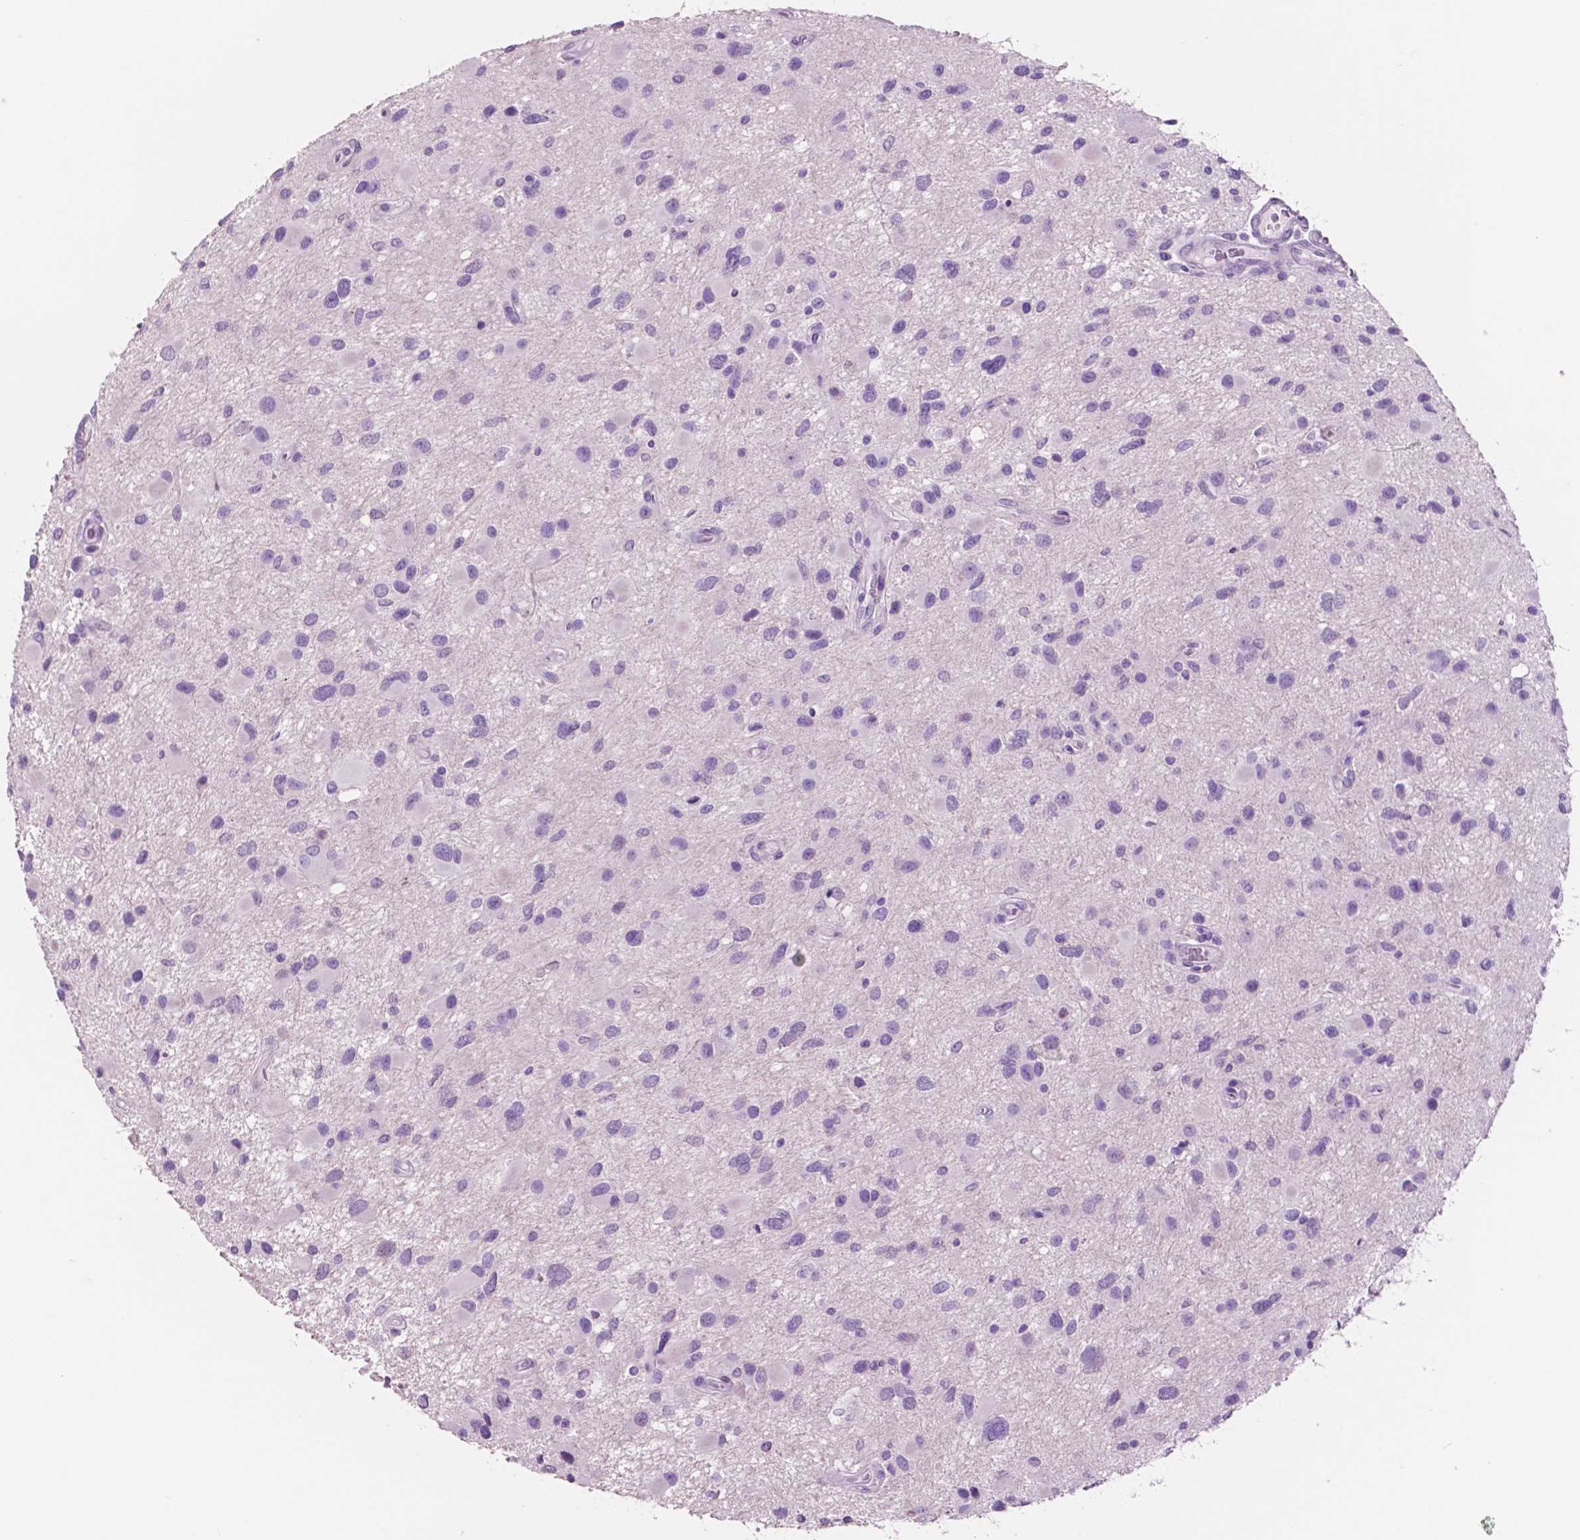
{"staining": {"intensity": "negative", "quantity": "none", "location": "none"}, "tissue": "glioma", "cell_type": "Tumor cells", "image_type": "cancer", "snomed": [{"axis": "morphology", "description": "Glioma, malignant, Low grade"}, {"axis": "topography", "description": "Brain"}], "caption": "Tumor cells are negative for protein expression in human low-grade glioma (malignant).", "gene": "IDO1", "patient": {"sex": "female", "age": 32}}